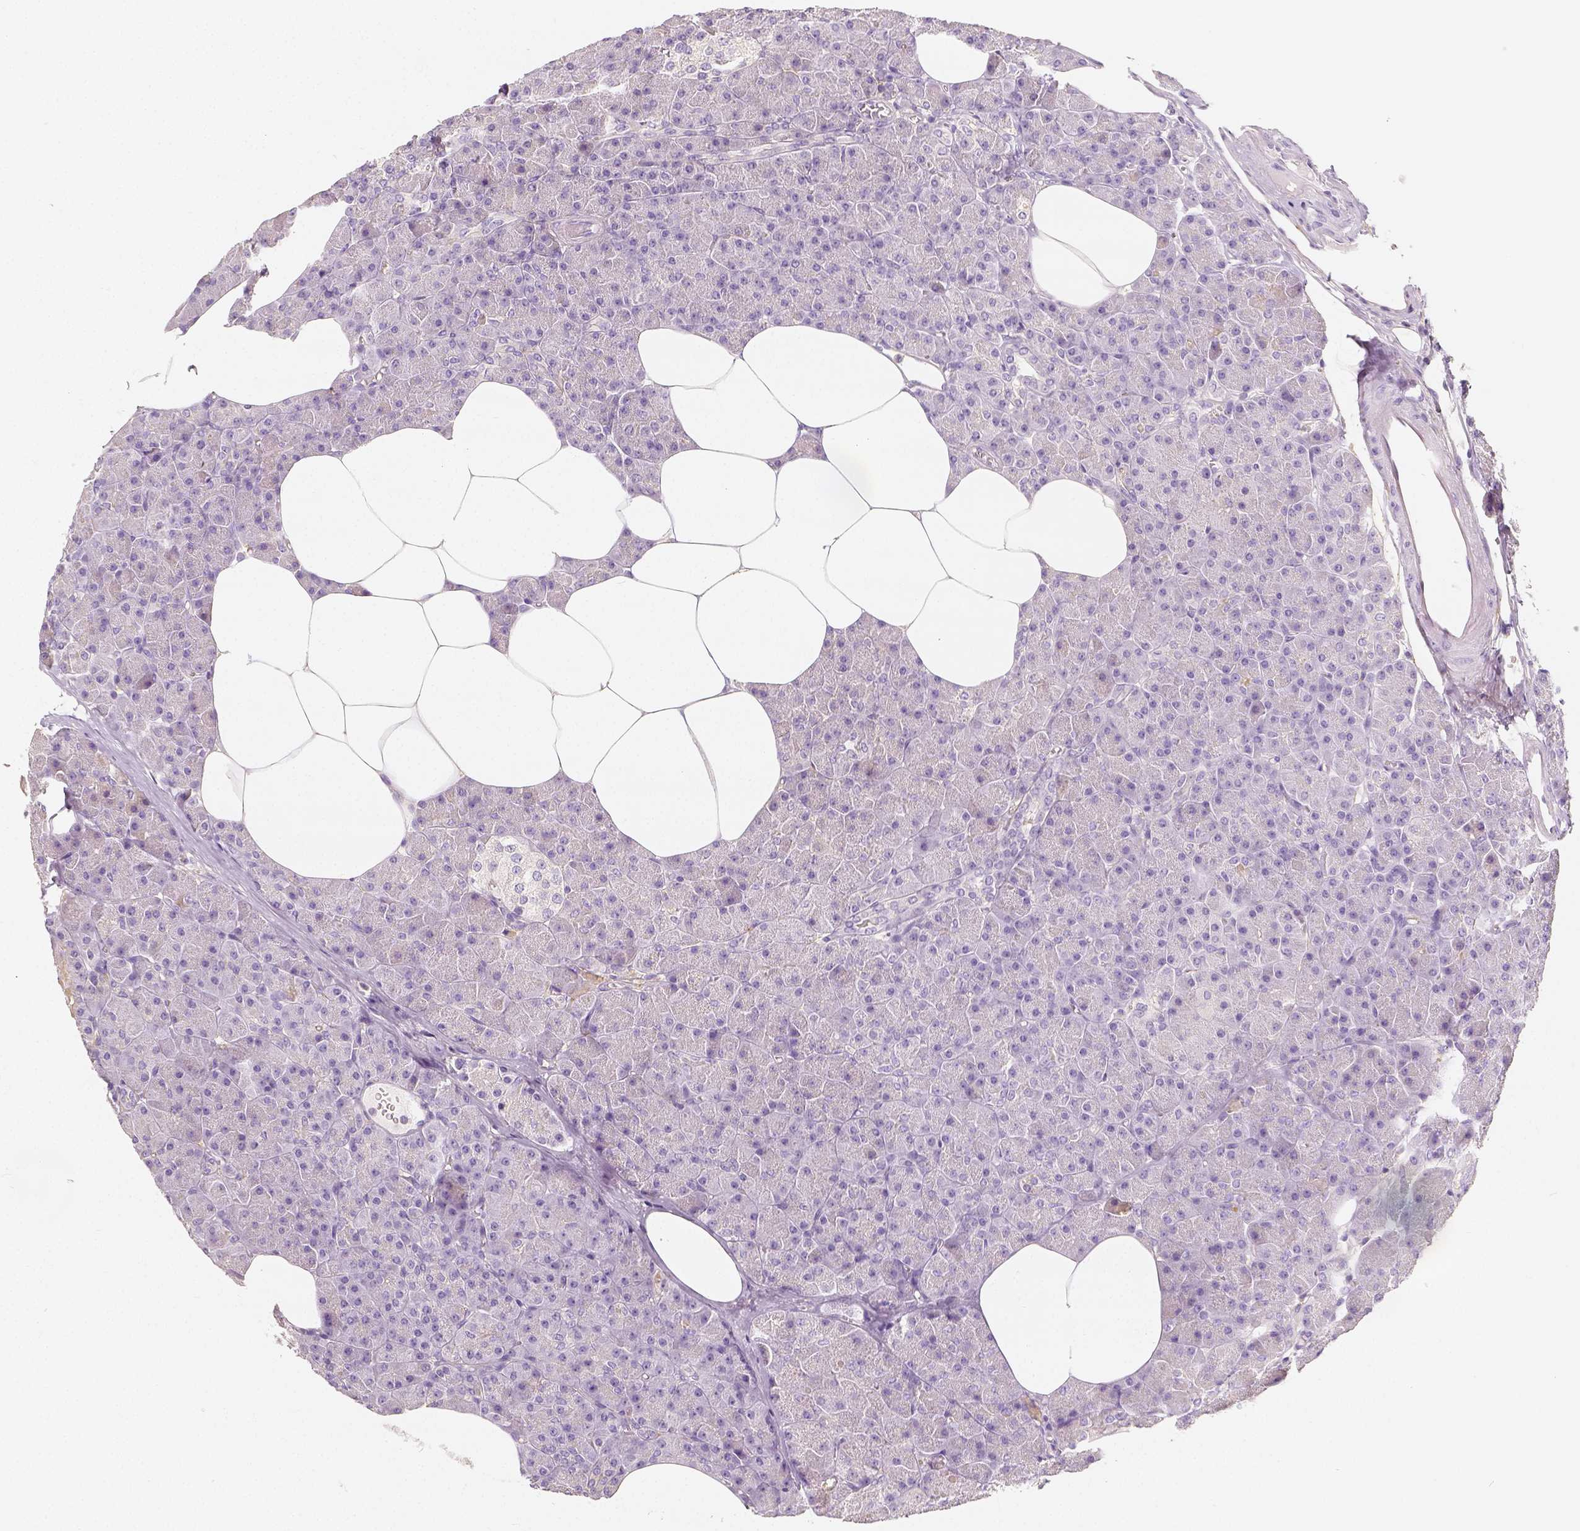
{"staining": {"intensity": "negative", "quantity": "none", "location": "none"}, "tissue": "pancreas", "cell_type": "Exocrine glandular cells", "image_type": "normal", "snomed": [{"axis": "morphology", "description": "Normal tissue, NOS"}, {"axis": "topography", "description": "Pancreas"}], "caption": "A high-resolution photomicrograph shows immunohistochemistry staining of unremarkable pancreas, which displays no significant staining in exocrine glandular cells.", "gene": "THY1", "patient": {"sex": "female", "age": 45}}